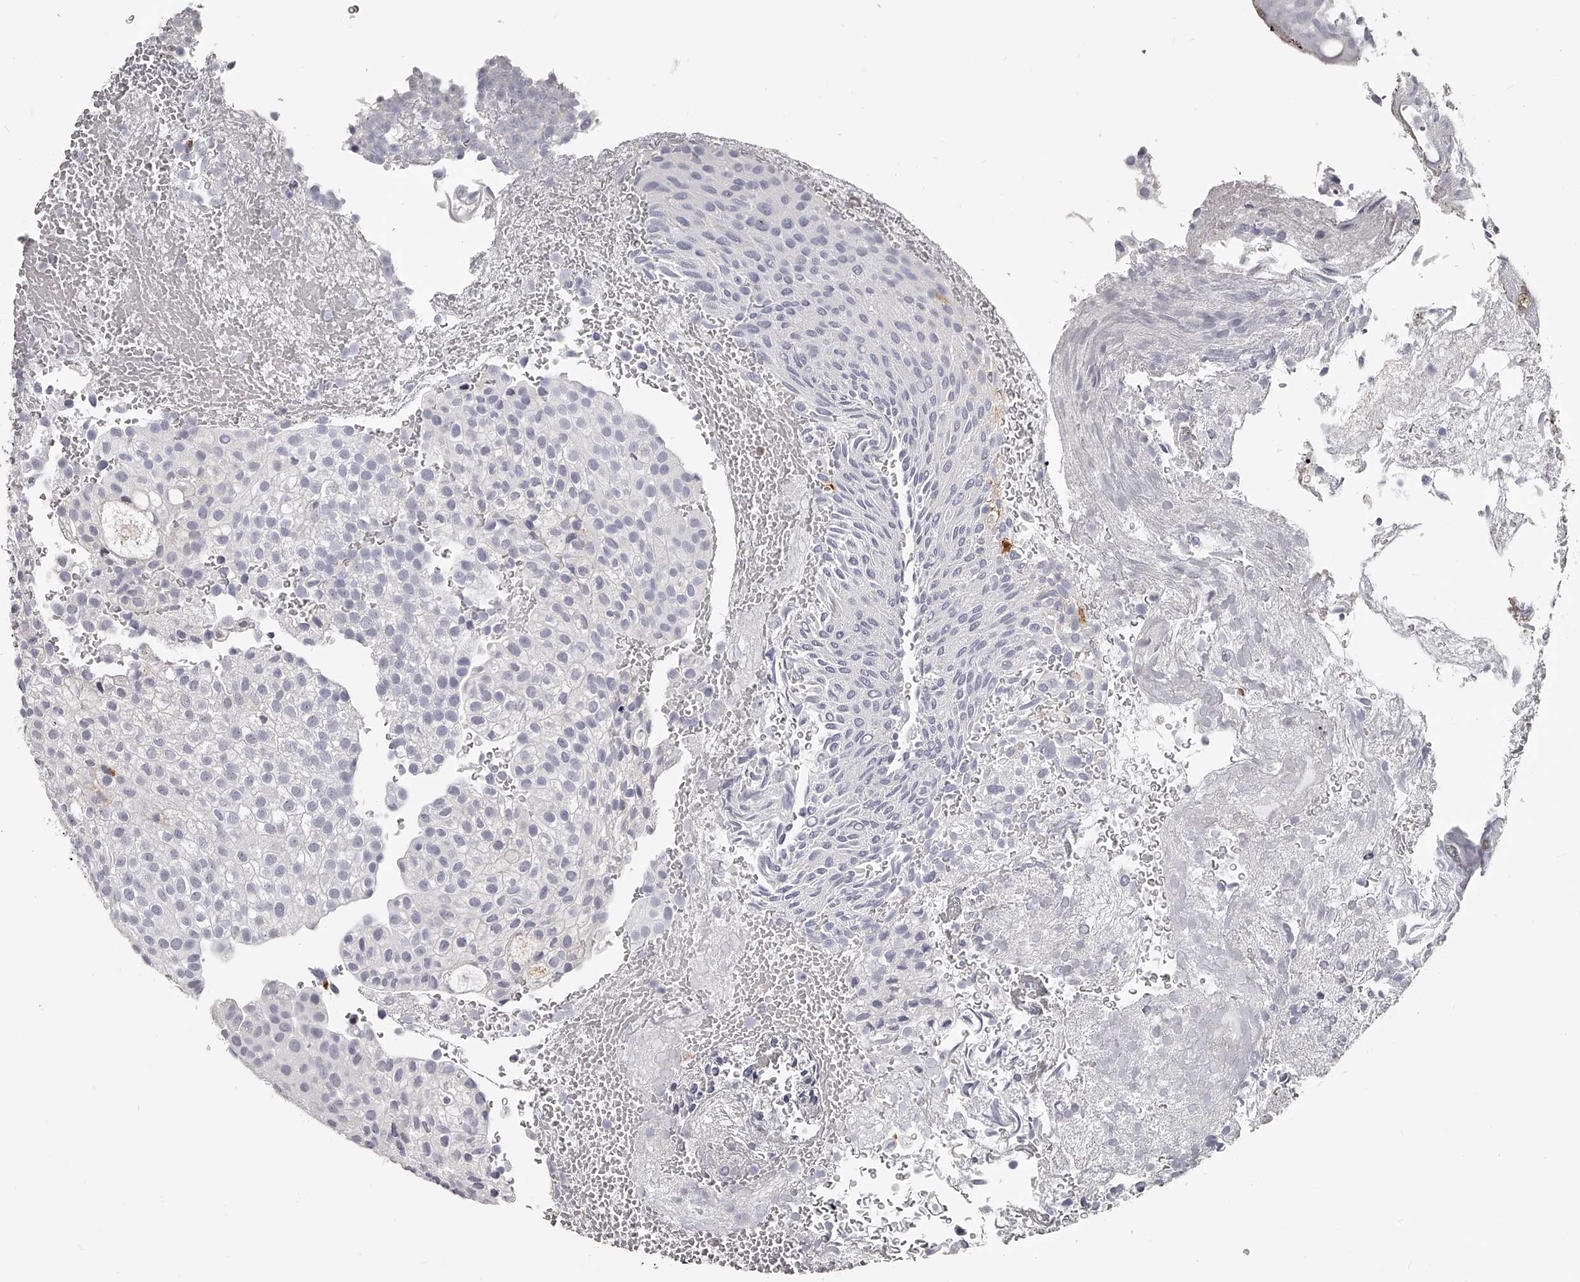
{"staining": {"intensity": "negative", "quantity": "none", "location": "none"}, "tissue": "urothelial cancer", "cell_type": "Tumor cells", "image_type": "cancer", "snomed": [{"axis": "morphology", "description": "Urothelial carcinoma, Low grade"}, {"axis": "topography", "description": "Urinary bladder"}], "caption": "A micrograph of human urothelial cancer is negative for staining in tumor cells.", "gene": "PACSIN1", "patient": {"sex": "male", "age": 78}}